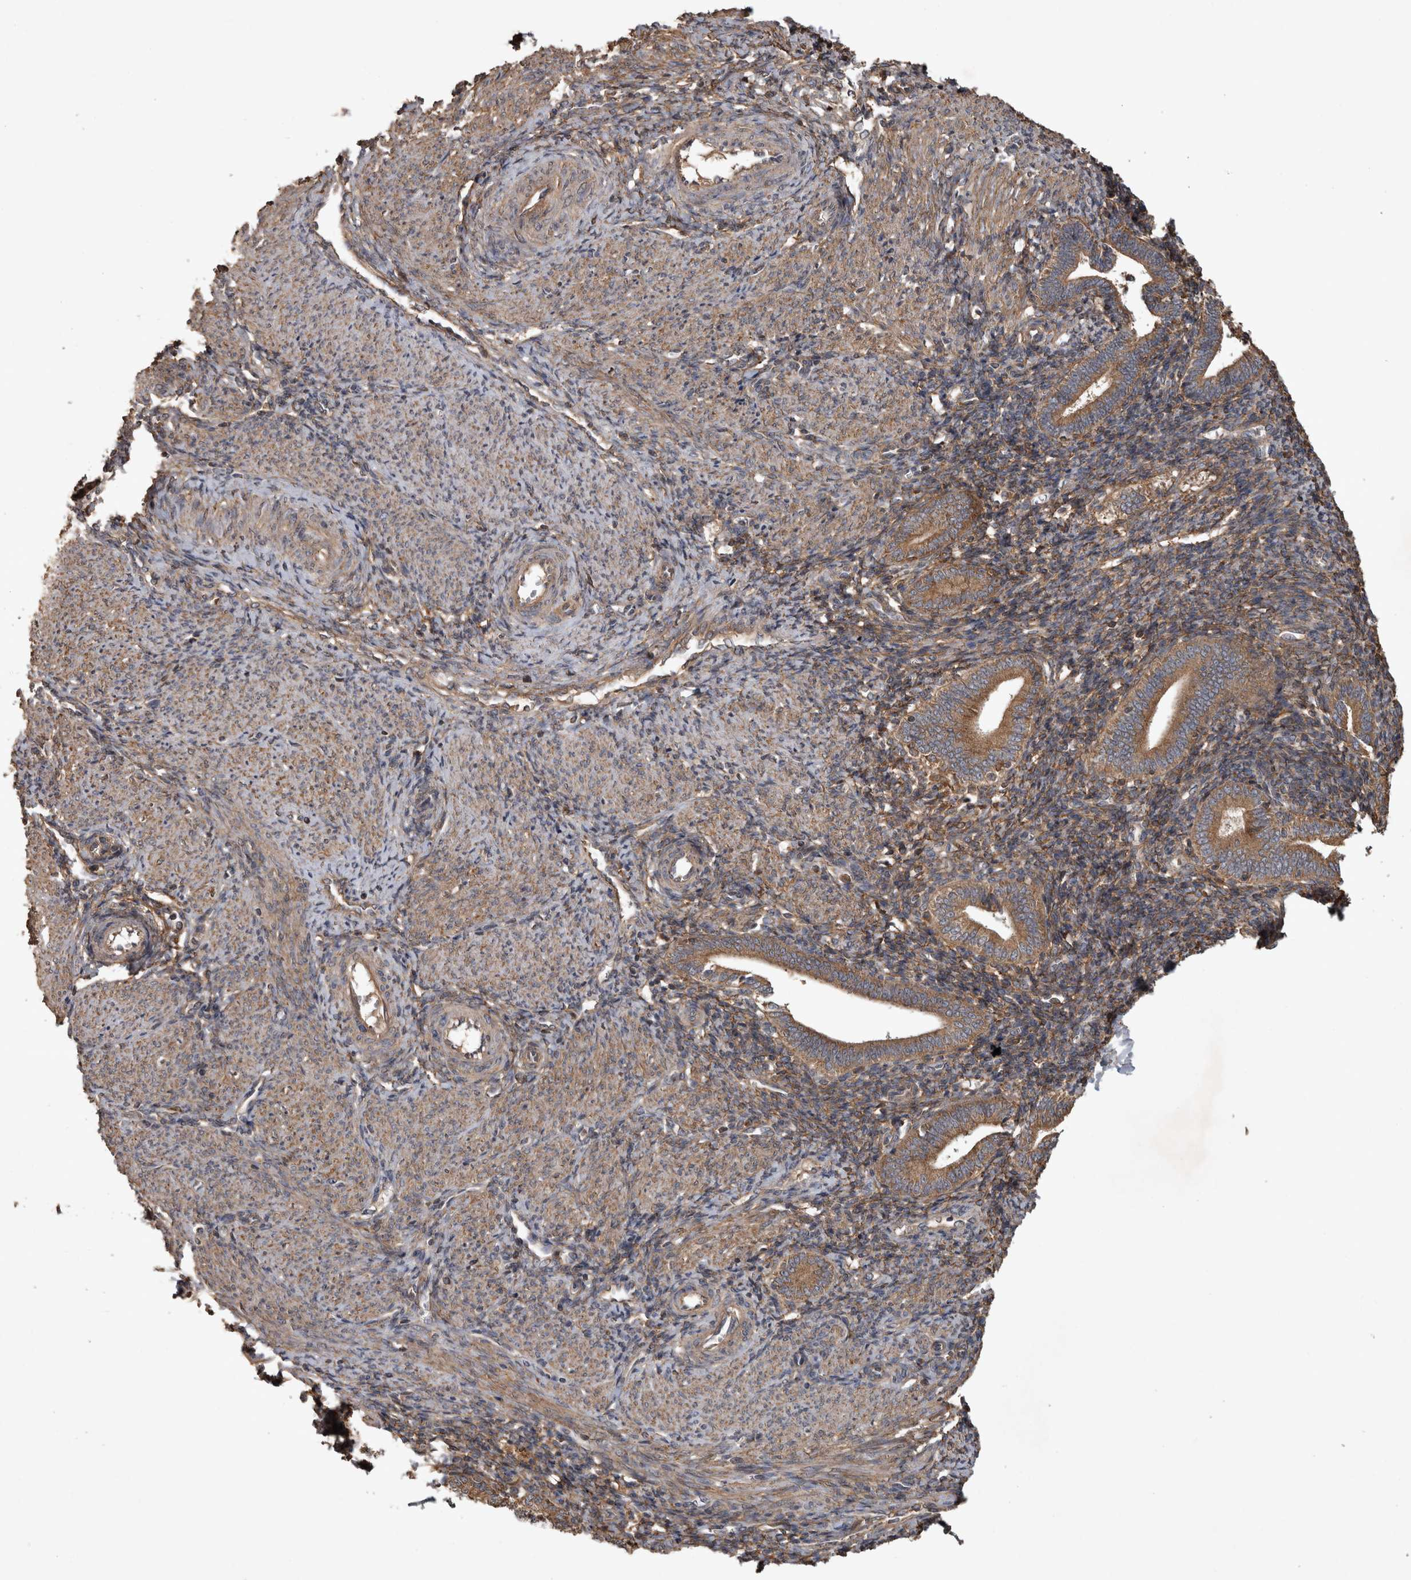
{"staining": {"intensity": "moderate", "quantity": ">75%", "location": "cytoplasmic/membranous"}, "tissue": "endometrium", "cell_type": "Cells in endometrial stroma", "image_type": "normal", "snomed": [{"axis": "morphology", "description": "Normal tissue, NOS"}, {"axis": "topography", "description": "Uterus"}, {"axis": "topography", "description": "Endometrium"}], "caption": "Brown immunohistochemical staining in benign human endometrium exhibits moderate cytoplasmic/membranous staining in about >75% of cells in endometrial stroma.", "gene": "TRMT61B", "patient": {"sex": "female", "age": 33}}